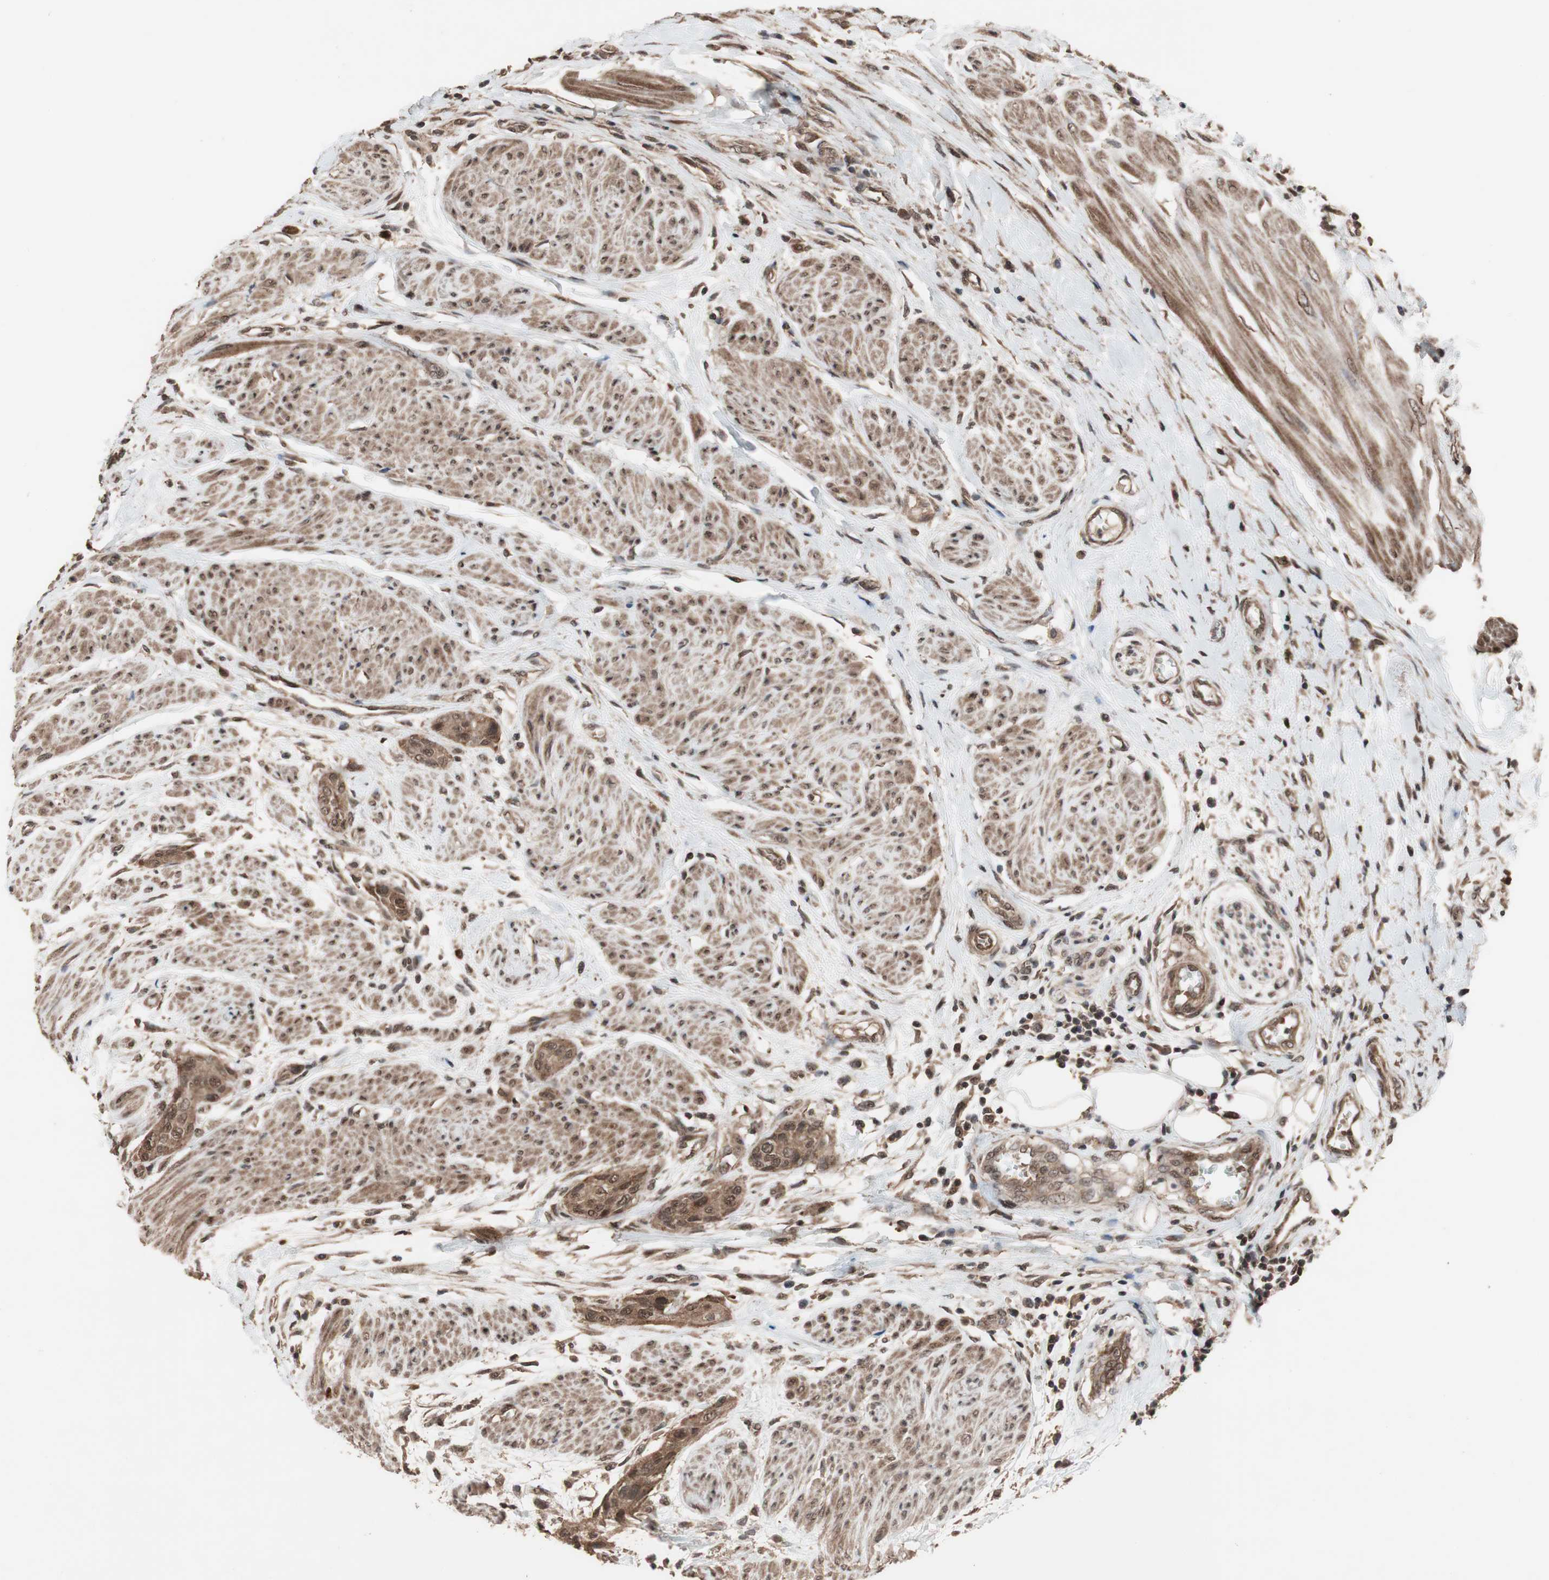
{"staining": {"intensity": "moderate", "quantity": ">75%", "location": "cytoplasmic/membranous,nuclear"}, "tissue": "urothelial cancer", "cell_type": "Tumor cells", "image_type": "cancer", "snomed": [{"axis": "morphology", "description": "Urothelial carcinoma, High grade"}, {"axis": "topography", "description": "Urinary bladder"}], "caption": "Immunohistochemical staining of human urothelial carcinoma (high-grade) reveals medium levels of moderate cytoplasmic/membranous and nuclear staining in about >75% of tumor cells.", "gene": "KANSL1", "patient": {"sex": "male", "age": 35}}